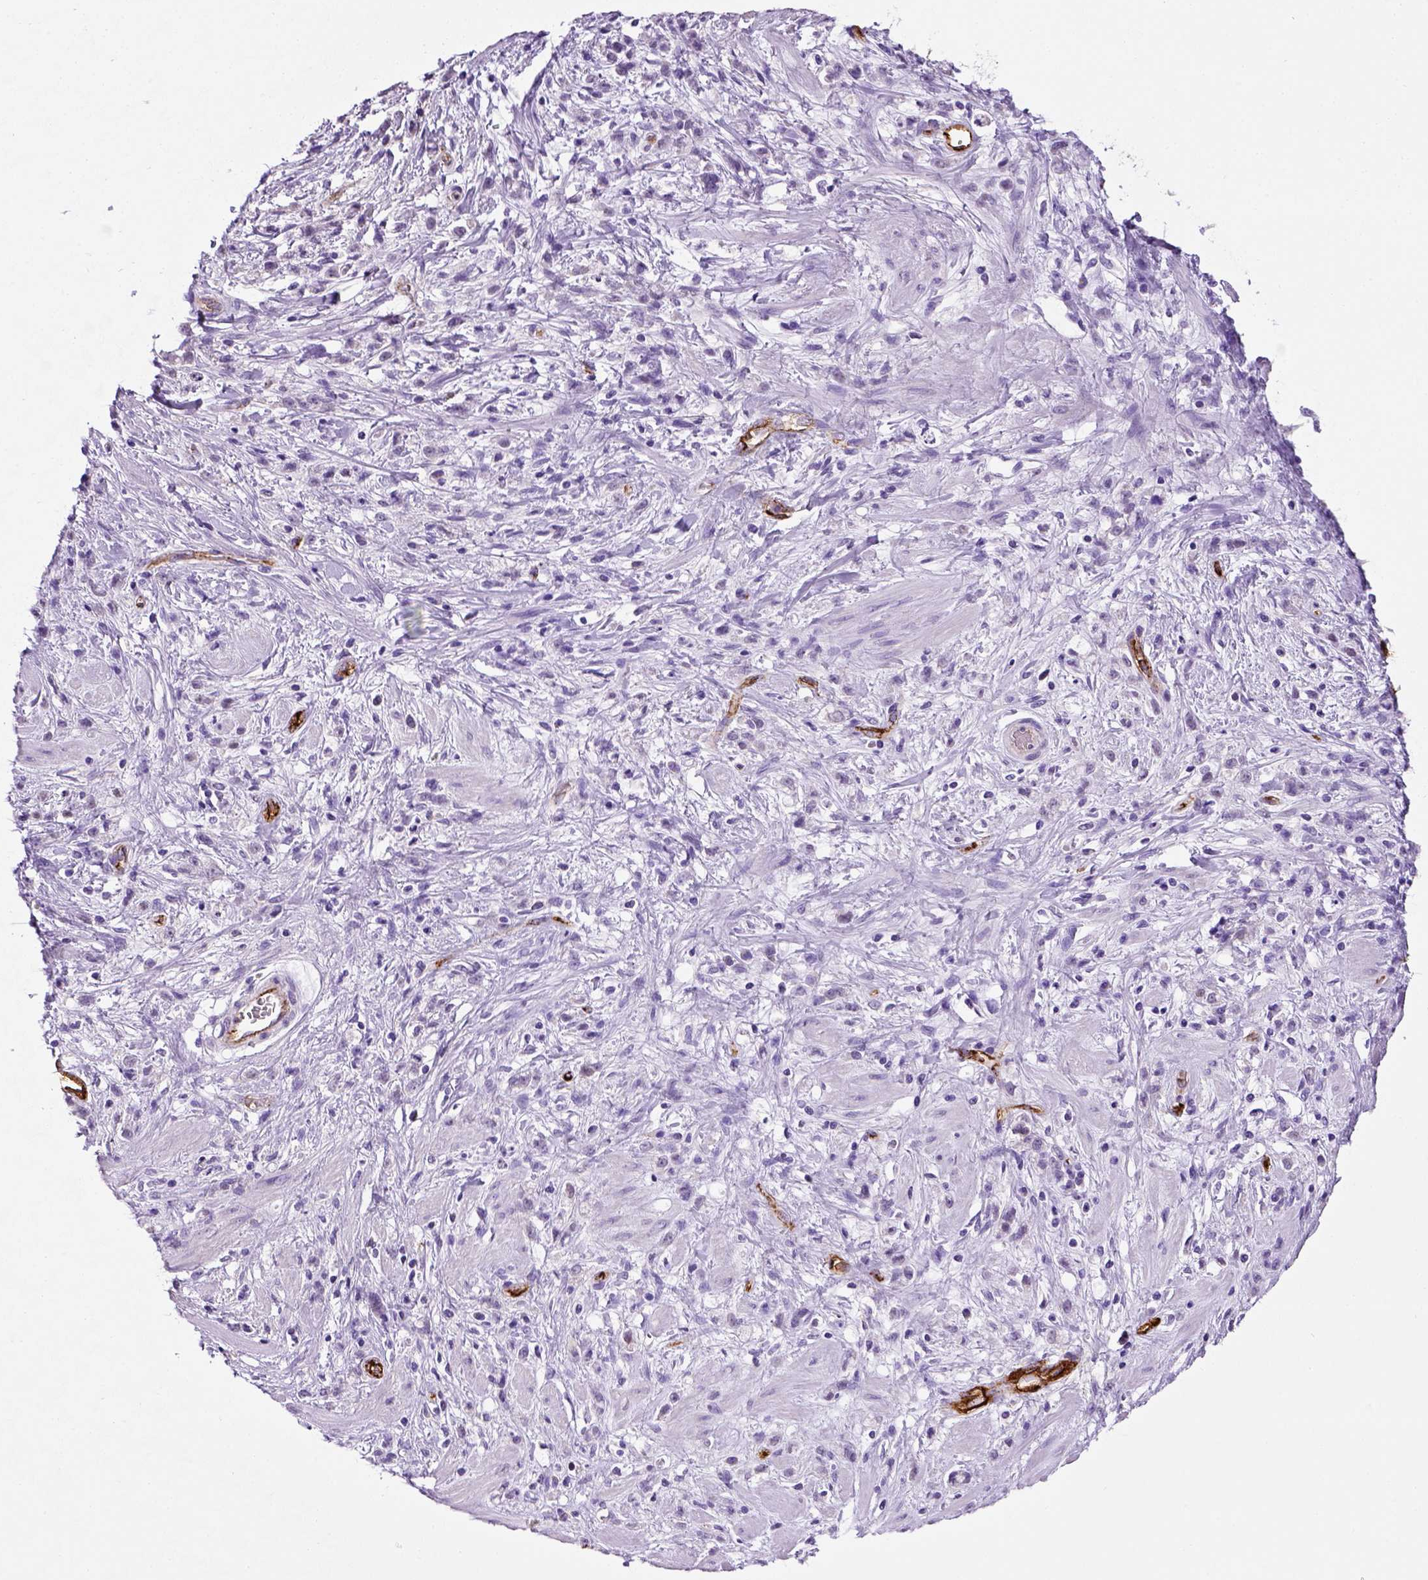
{"staining": {"intensity": "negative", "quantity": "none", "location": "none"}, "tissue": "stomach cancer", "cell_type": "Tumor cells", "image_type": "cancer", "snomed": [{"axis": "morphology", "description": "Adenocarcinoma, NOS"}, {"axis": "topography", "description": "Stomach"}], "caption": "A high-resolution image shows IHC staining of stomach cancer (adenocarcinoma), which reveals no significant staining in tumor cells. (DAB (3,3'-diaminobenzidine) immunohistochemistry (IHC) with hematoxylin counter stain).", "gene": "VWF", "patient": {"sex": "female", "age": 60}}